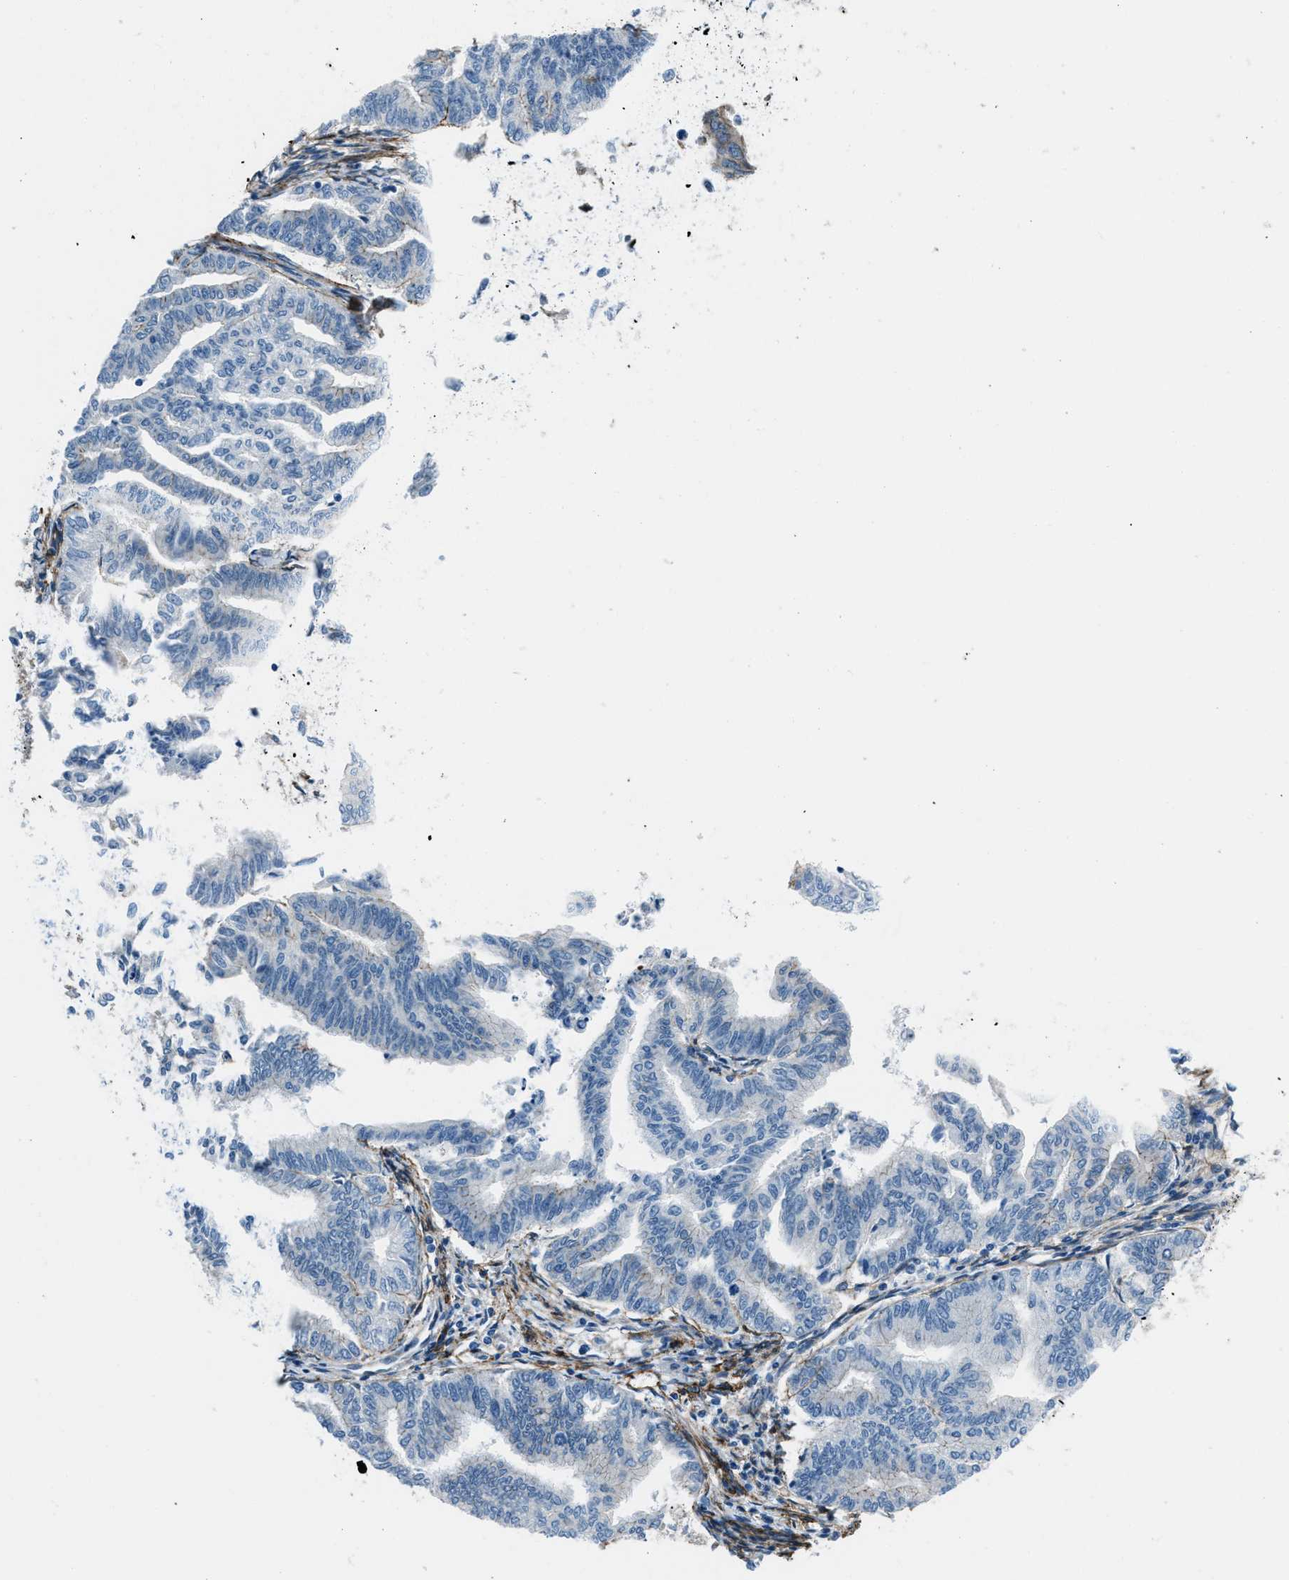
{"staining": {"intensity": "negative", "quantity": "none", "location": "none"}, "tissue": "endometrial cancer", "cell_type": "Tumor cells", "image_type": "cancer", "snomed": [{"axis": "morphology", "description": "Adenocarcinoma, NOS"}, {"axis": "topography", "description": "Endometrium"}], "caption": "Immunohistochemistry of human endometrial cancer exhibits no staining in tumor cells. (Brightfield microscopy of DAB immunohistochemistry (IHC) at high magnification).", "gene": "FBN1", "patient": {"sex": "female", "age": 79}}